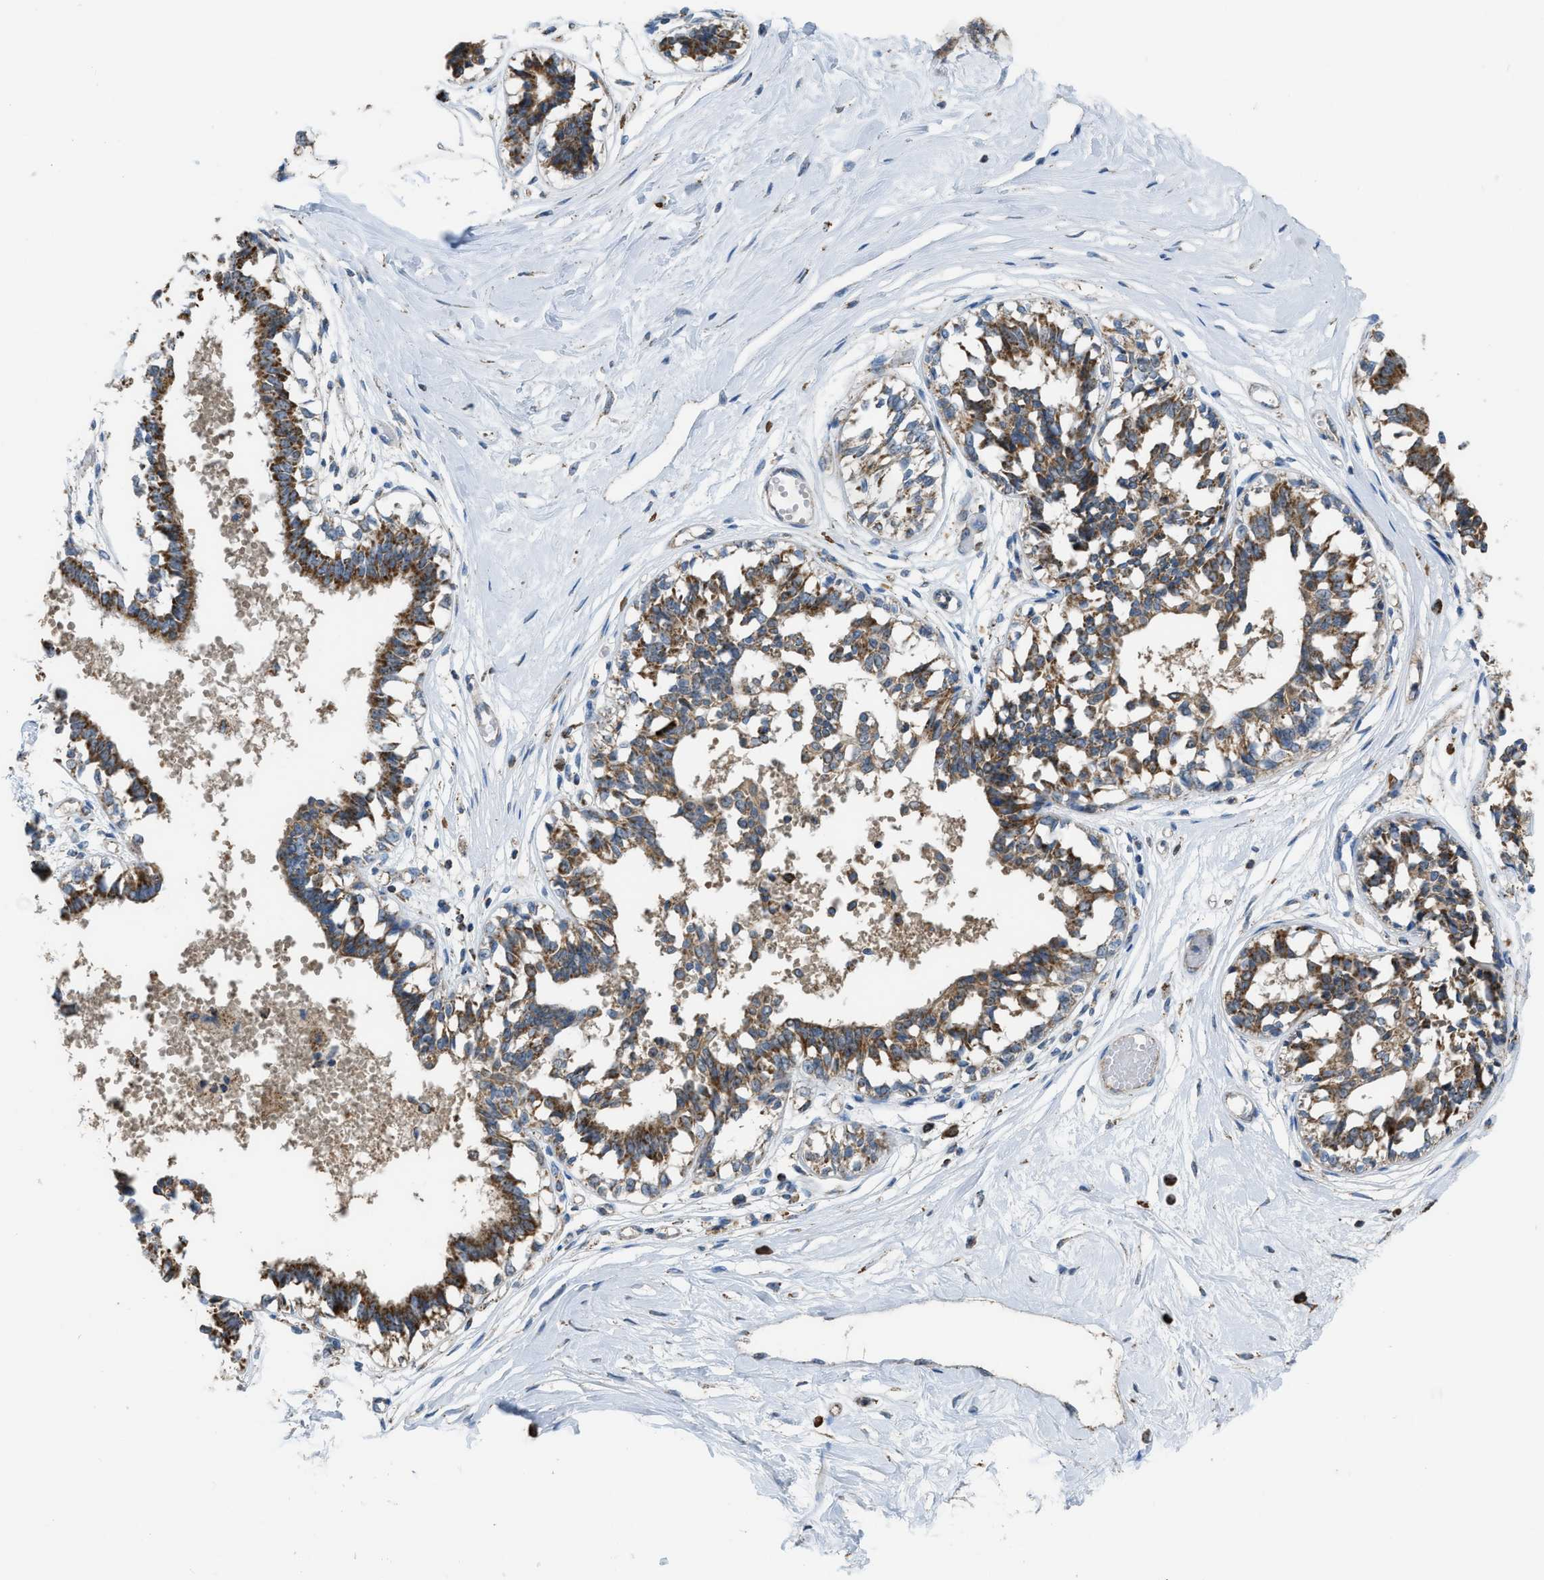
{"staining": {"intensity": "moderate", "quantity": ">75%", "location": "cytoplasmic/membranous"}, "tissue": "breast", "cell_type": "Glandular cells", "image_type": "normal", "snomed": [{"axis": "morphology", "description": "Normal tissue, NOS"}, {"axis": "topography", "description": "Breast"}], "caption": "The immunohistochemical stain shows moderate cytoplasmic/membranous positivity in glandular cells of unremarkable breast.", "gene": "ETFB", "patient": {"sex": "female", "age": 45}}